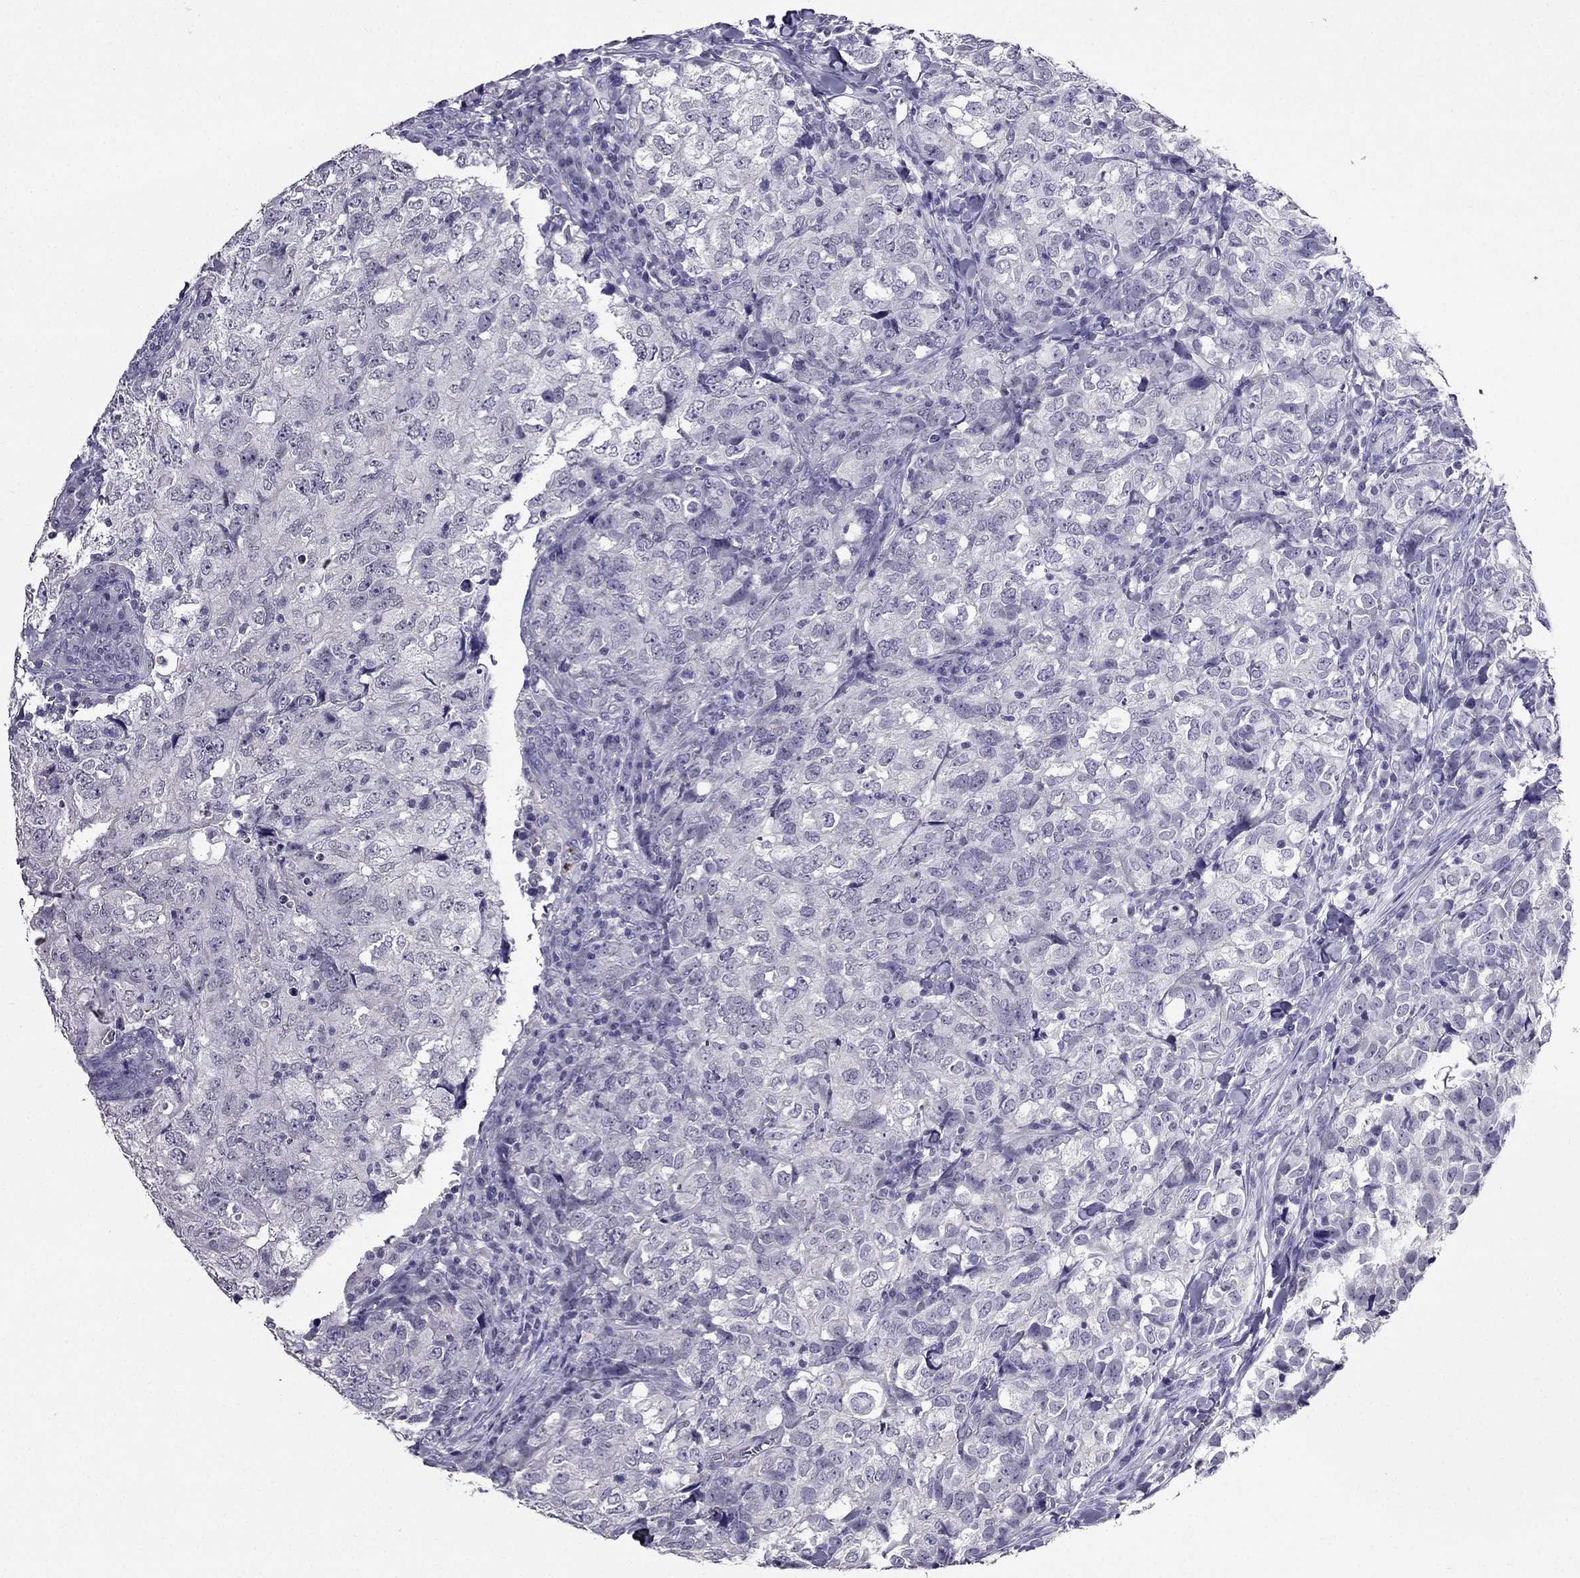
{"staining": {"intensity": "negative", "quantity": "none", "location": "none"}, "tissue": "breast cancer", "cell_type": "Tumor cells", "image_type": "cancer", "snomed": [{"axis": "morphology", "description": "Duct carcinoma"}, {"axis": "topography", "description": "Breast"}], "caption": "Tumor cells show no significant protein positivity in breast cancer. (DAB IHC visualized using brightfield microscopy, high magnification).", "gene": "OLFM4", "patient": {"sex": "female", "age": 30}}